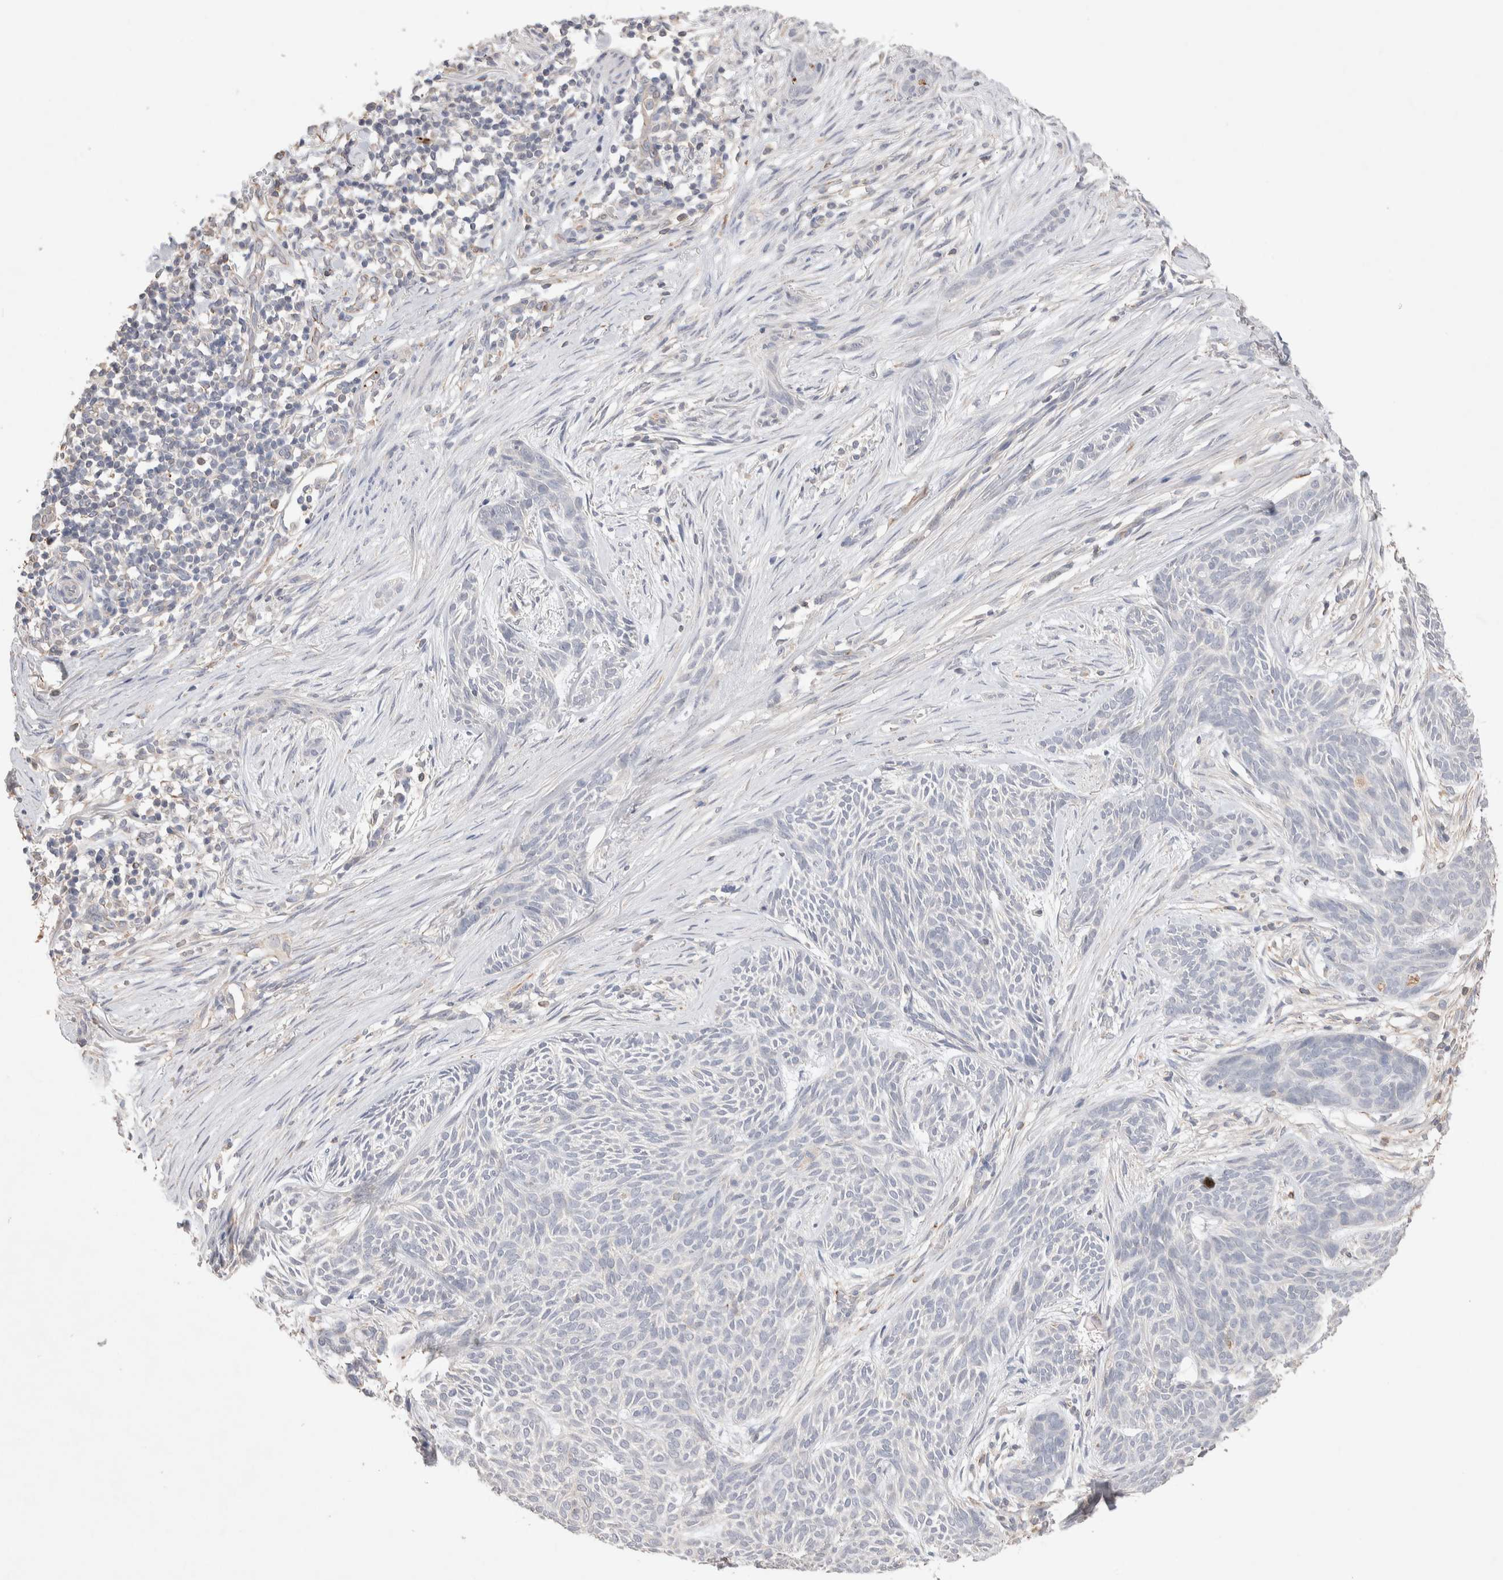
{"staining": {"intensity": "negative", "quantity": "none", "location": "none"}, "tissue": "skin cancer", "cell_type": "Tumor cells", "image_type": "cancer", "snomed": [{"axis": "morphology", "description": "Basal cell carcinoma"}, {"axis": "topography", "description": "Skin"}], "caption": "Protein analysis of skin cancer (basal cell carcinoma) demonstrates no significant staining in tumor cells. Nuclei are stained in blue.", "gene": "FFAR2", "patient": {"sex": "female", "age": 59}}